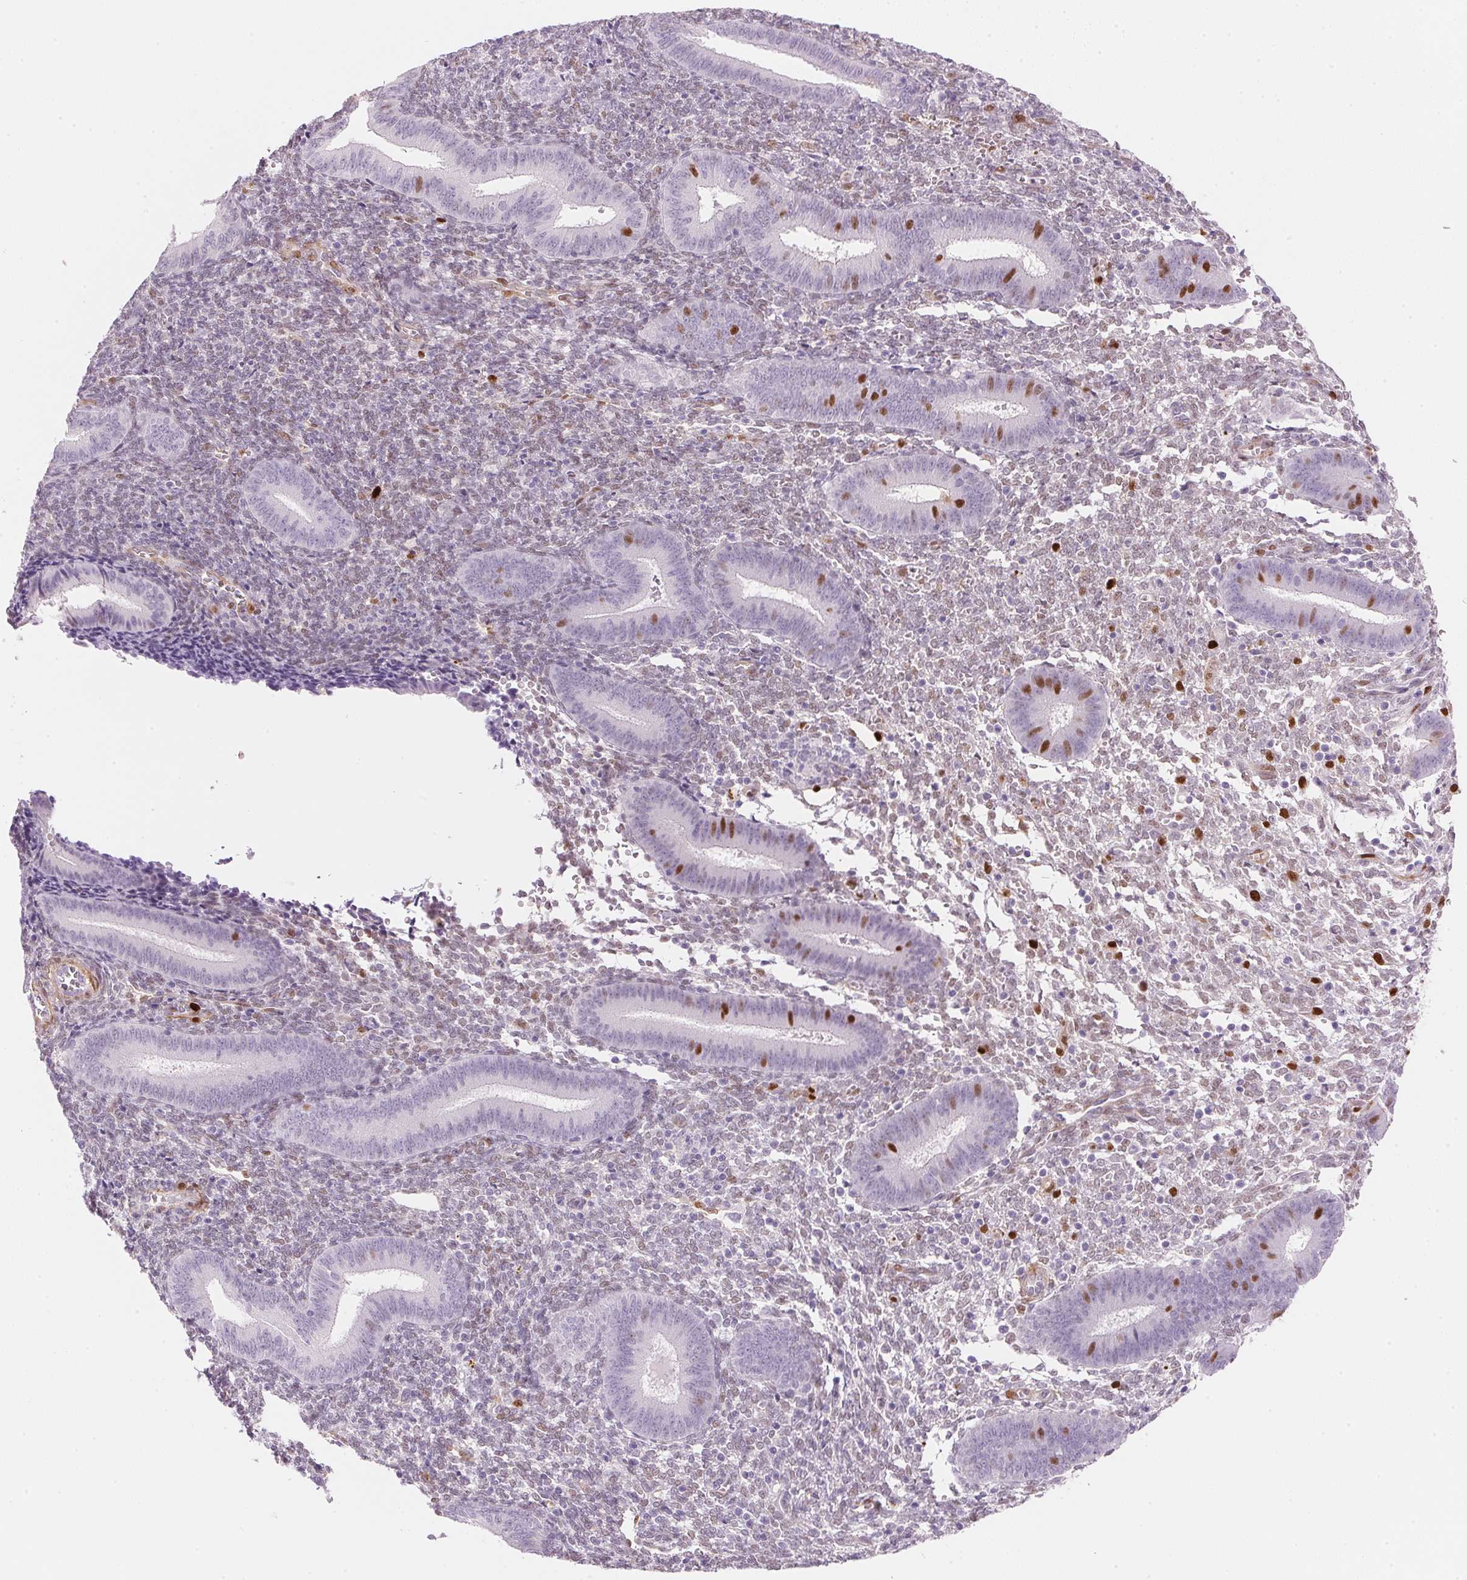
{"staining": {"intensity": "strong", "quantity": "<25%", "location": "nuclear"}, "tissue": "endometrium", "cell_type": "Cells in endometrial stroma", "image_type": "normal", "snomed": [{"axis": "morphology", "description": "Normal tissue, NOS"}, {"axis": "topography", "description": "Endometrium"}], "caption": "DAB immunohistochemical staining of unremarkable endometrium displays strong nuclear protein staining in about <25% of cells in endometrial stroma.", "gene": "SMTN", "patient": {"sex": "female", "age": 25}}